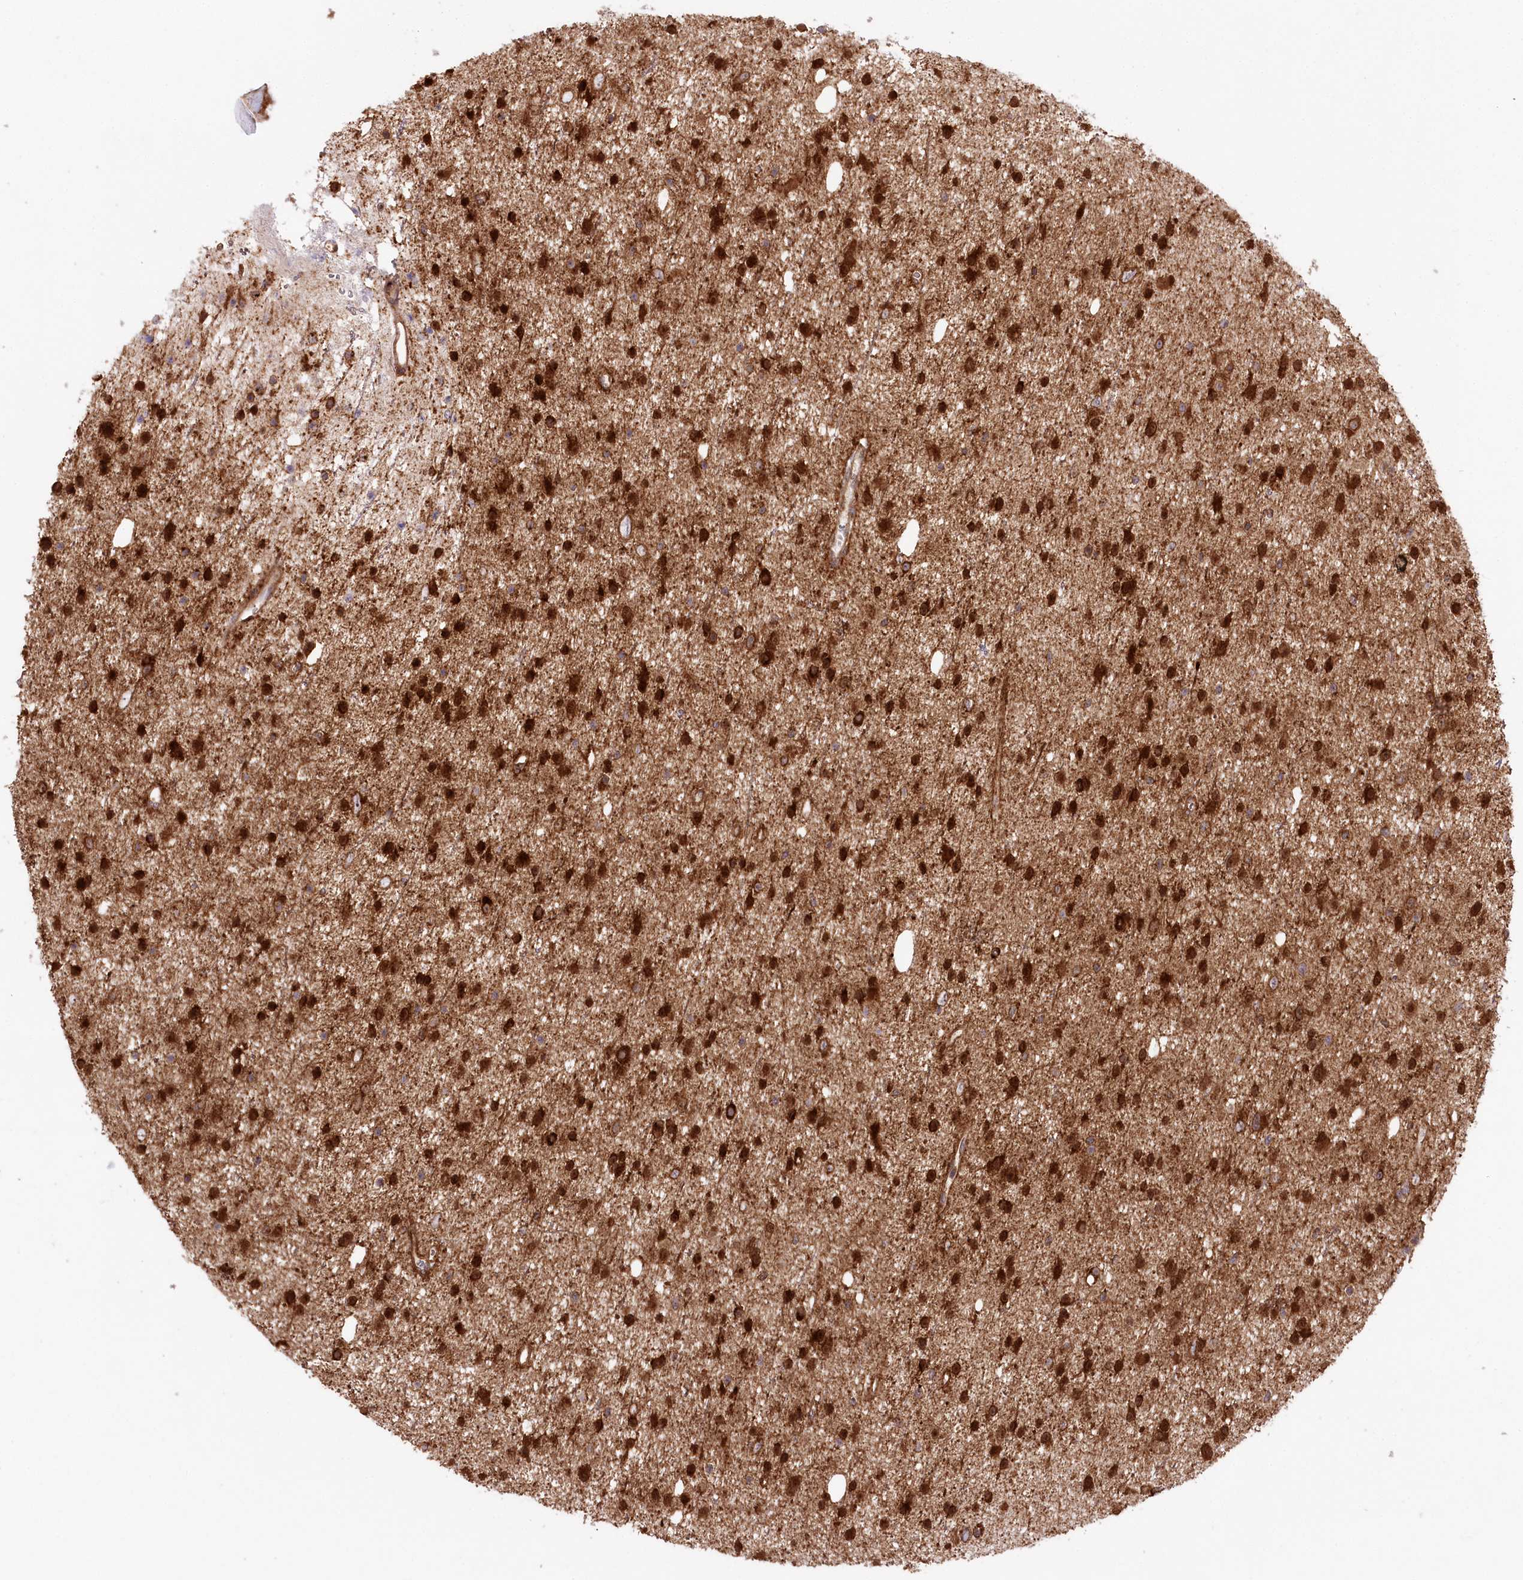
{"staining": {"intensity": "strong", "quantity": ">75%", "location": "cytoplasmic/membranous"}, "tissue": "glioma", "cell_type": "Tumor cells", "image_type": "cancer", "snomed": [{"axis": "morphology", "description": "Glioma, malignant, Low grade"}, {"axis": "topography", "description": "Cerebral cortex"}], "caption": "Glioma was stained to show a protein in brown. There is high levels of strong cytoplasmic/membranous staining in about >75% of tumor cells.", "gene": "CCDC91", "patient": {"sex": "female", "age": 39}}